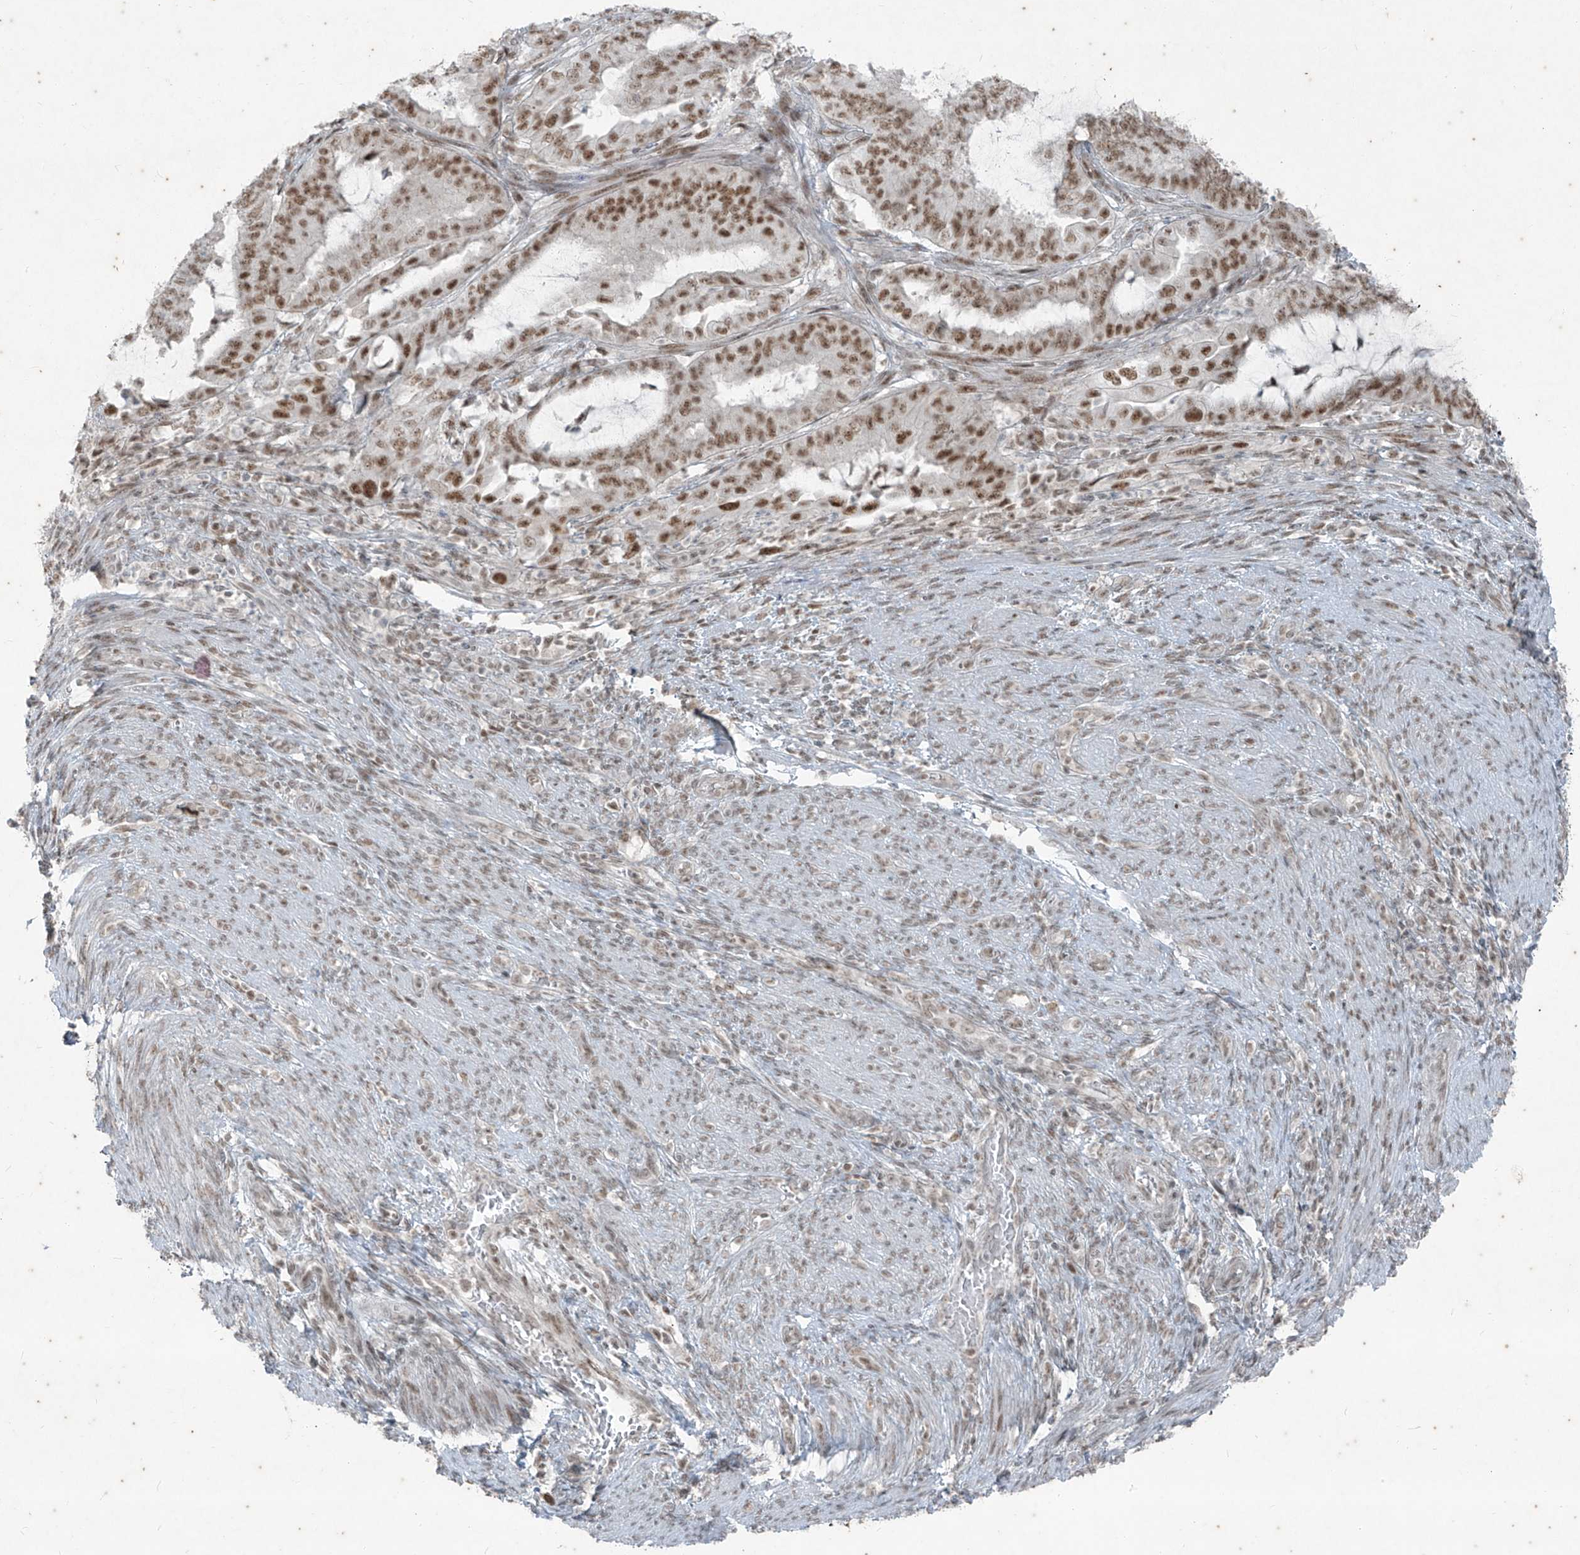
{"staining": {"intensity": "moderate", "quantity": ">75%", "location": "nuclear"}, "tissue": "endometrial cancer", "cell_type": "Tumor cells", "image_type": "cancer", "snomed": [{"axis": "morphology", "description": "Adenocarcinoma, NOS"}, {"axis": "topography", "description": "Endometrium"}], "caption": "There is medium levels of moderate nuclear staining in tumor cells of endometrial adenocarcinoma, as demonstrated by immunohistochemical staining (brown color).", "gene": "ZNF354B", "patient": {"sex": "female", "age": 51}}